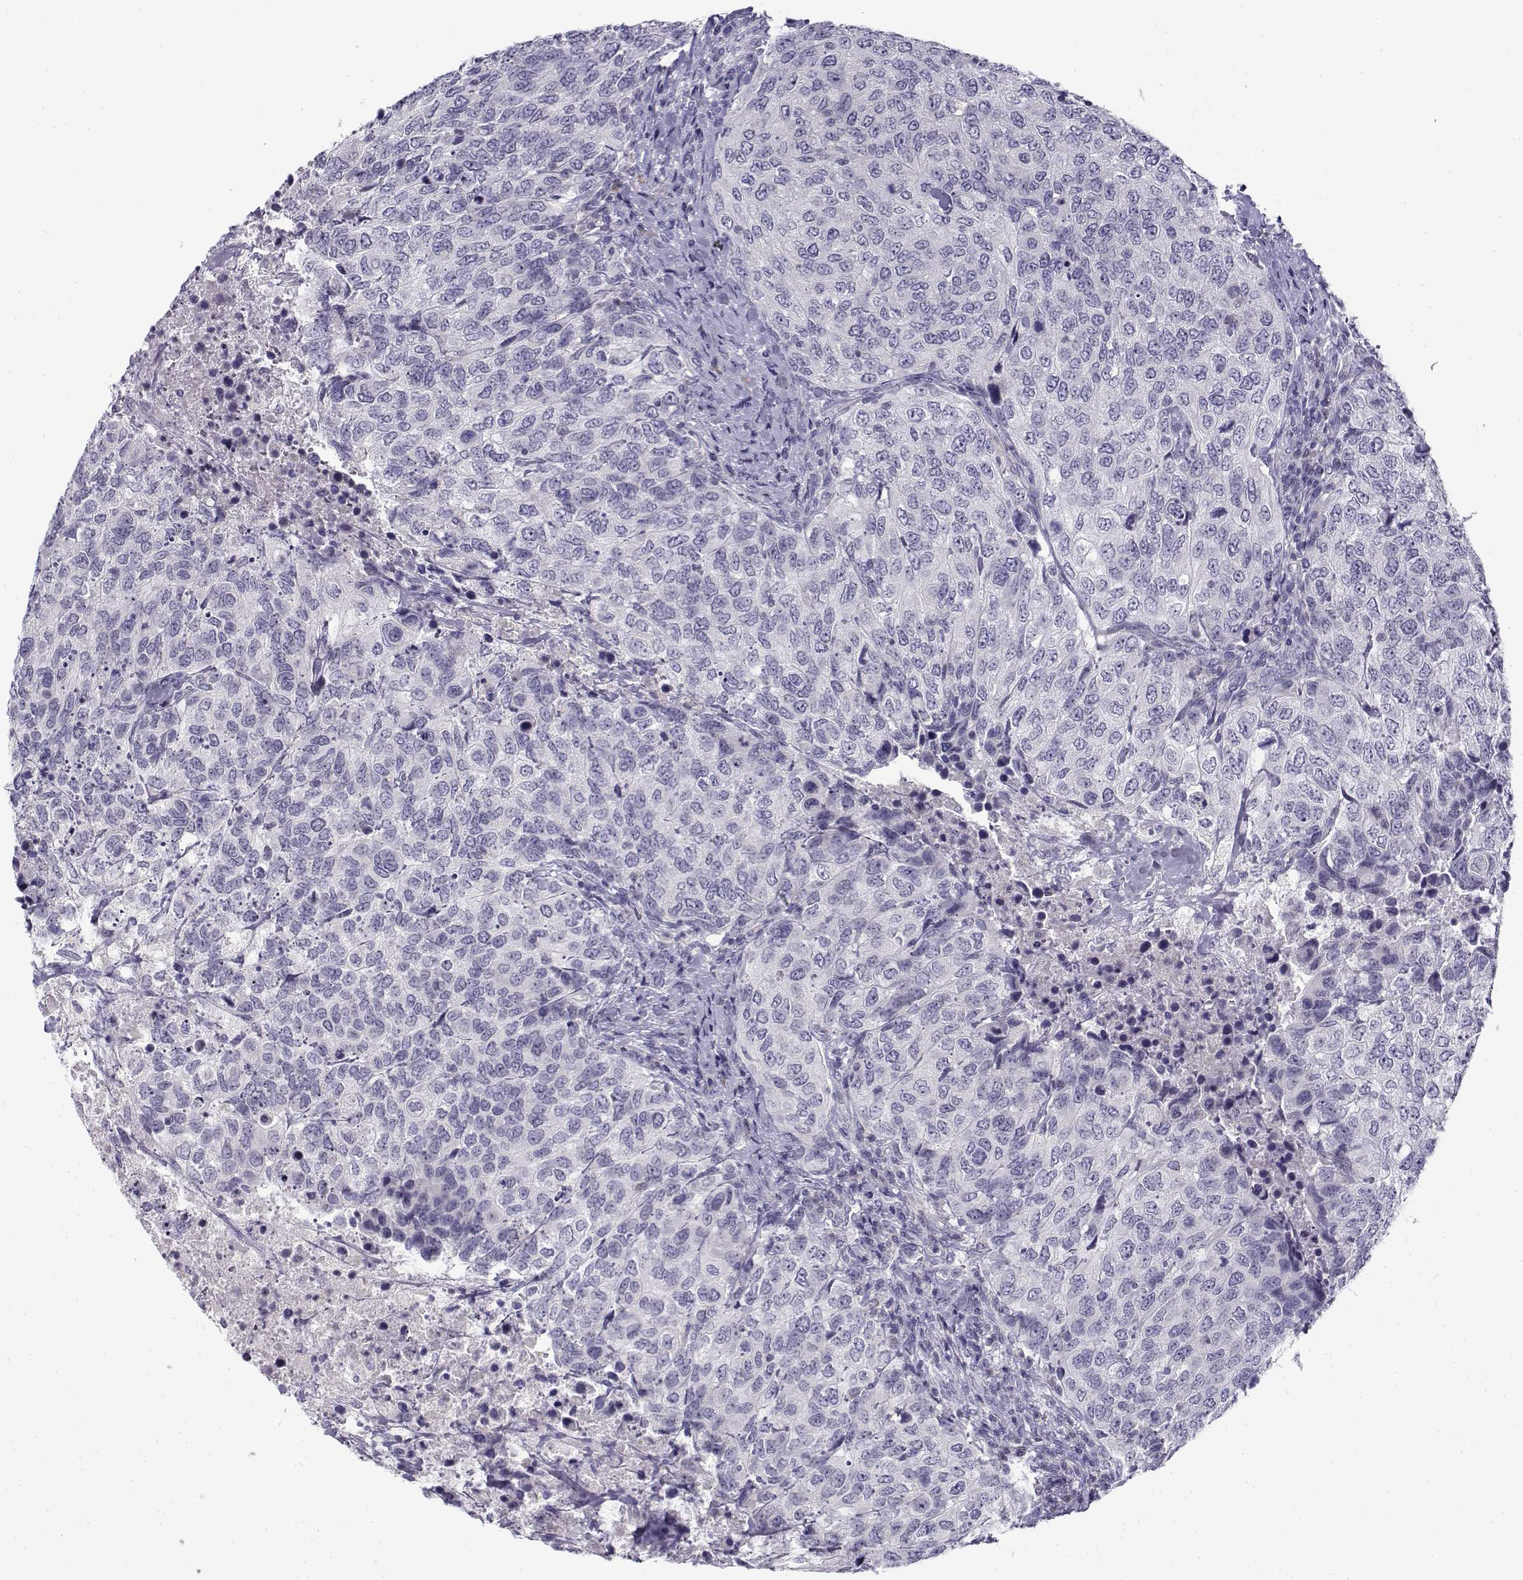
{"staining": {"intensity": "negative", "quantity": "none", "location": "none"}, "tissue": "urothelial cancer", "cell_type": "Tumor cells", "image_type": "cancer", "snomed": [{"axis": "morphology", "description": "Urothelial carcinoma, High grade"}, {"axis": "topography", "description": "Urinary bladder"}], "caption": "The IHC histopathology image has no significant staining in tumor cells of high-grade urothelial carcinoma tissue. (DAB IHC, high magnification).", "gene": "FAM166A", "patient": {"sex": "female", "age": 78}}